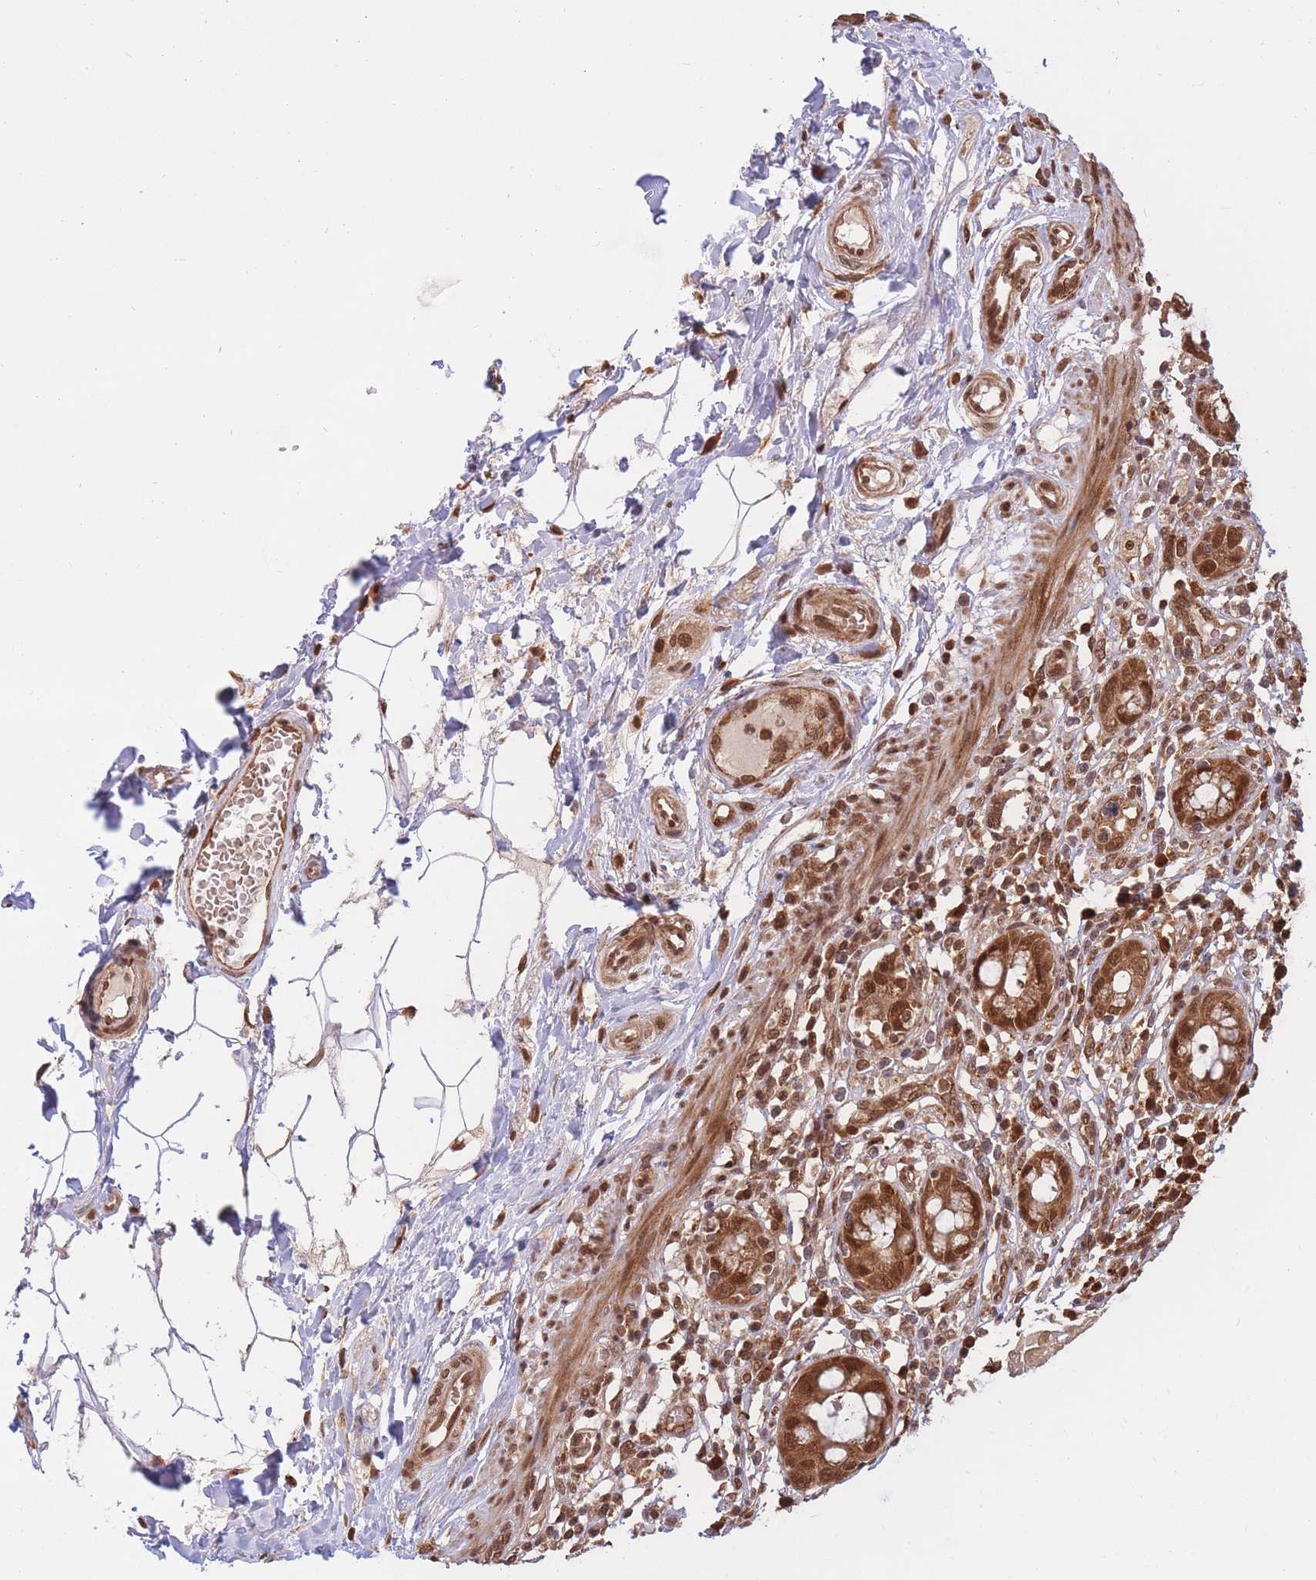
{"staining": {"intensity": "strong", "quantity": ">75%", "location": "cytoplasmic/membranous,nuclear"}, "tissue": "rectum", "cell_type": "Glandular cells", "image_type": "normal", "snomed": [{"axis": "morphology", "description": "Normal tissue, NOS"}, {"axis": "topography", "description": "Rectum"}], "caption": "DAB immunohistochemical staining of unremarkable rectum demonstrates strong cytoplasmic/membranous,nuclear protein positivity in about >75% of glandular cells.", "gene": "SRA1", "patient": {"sex": "female", "age": 57}}